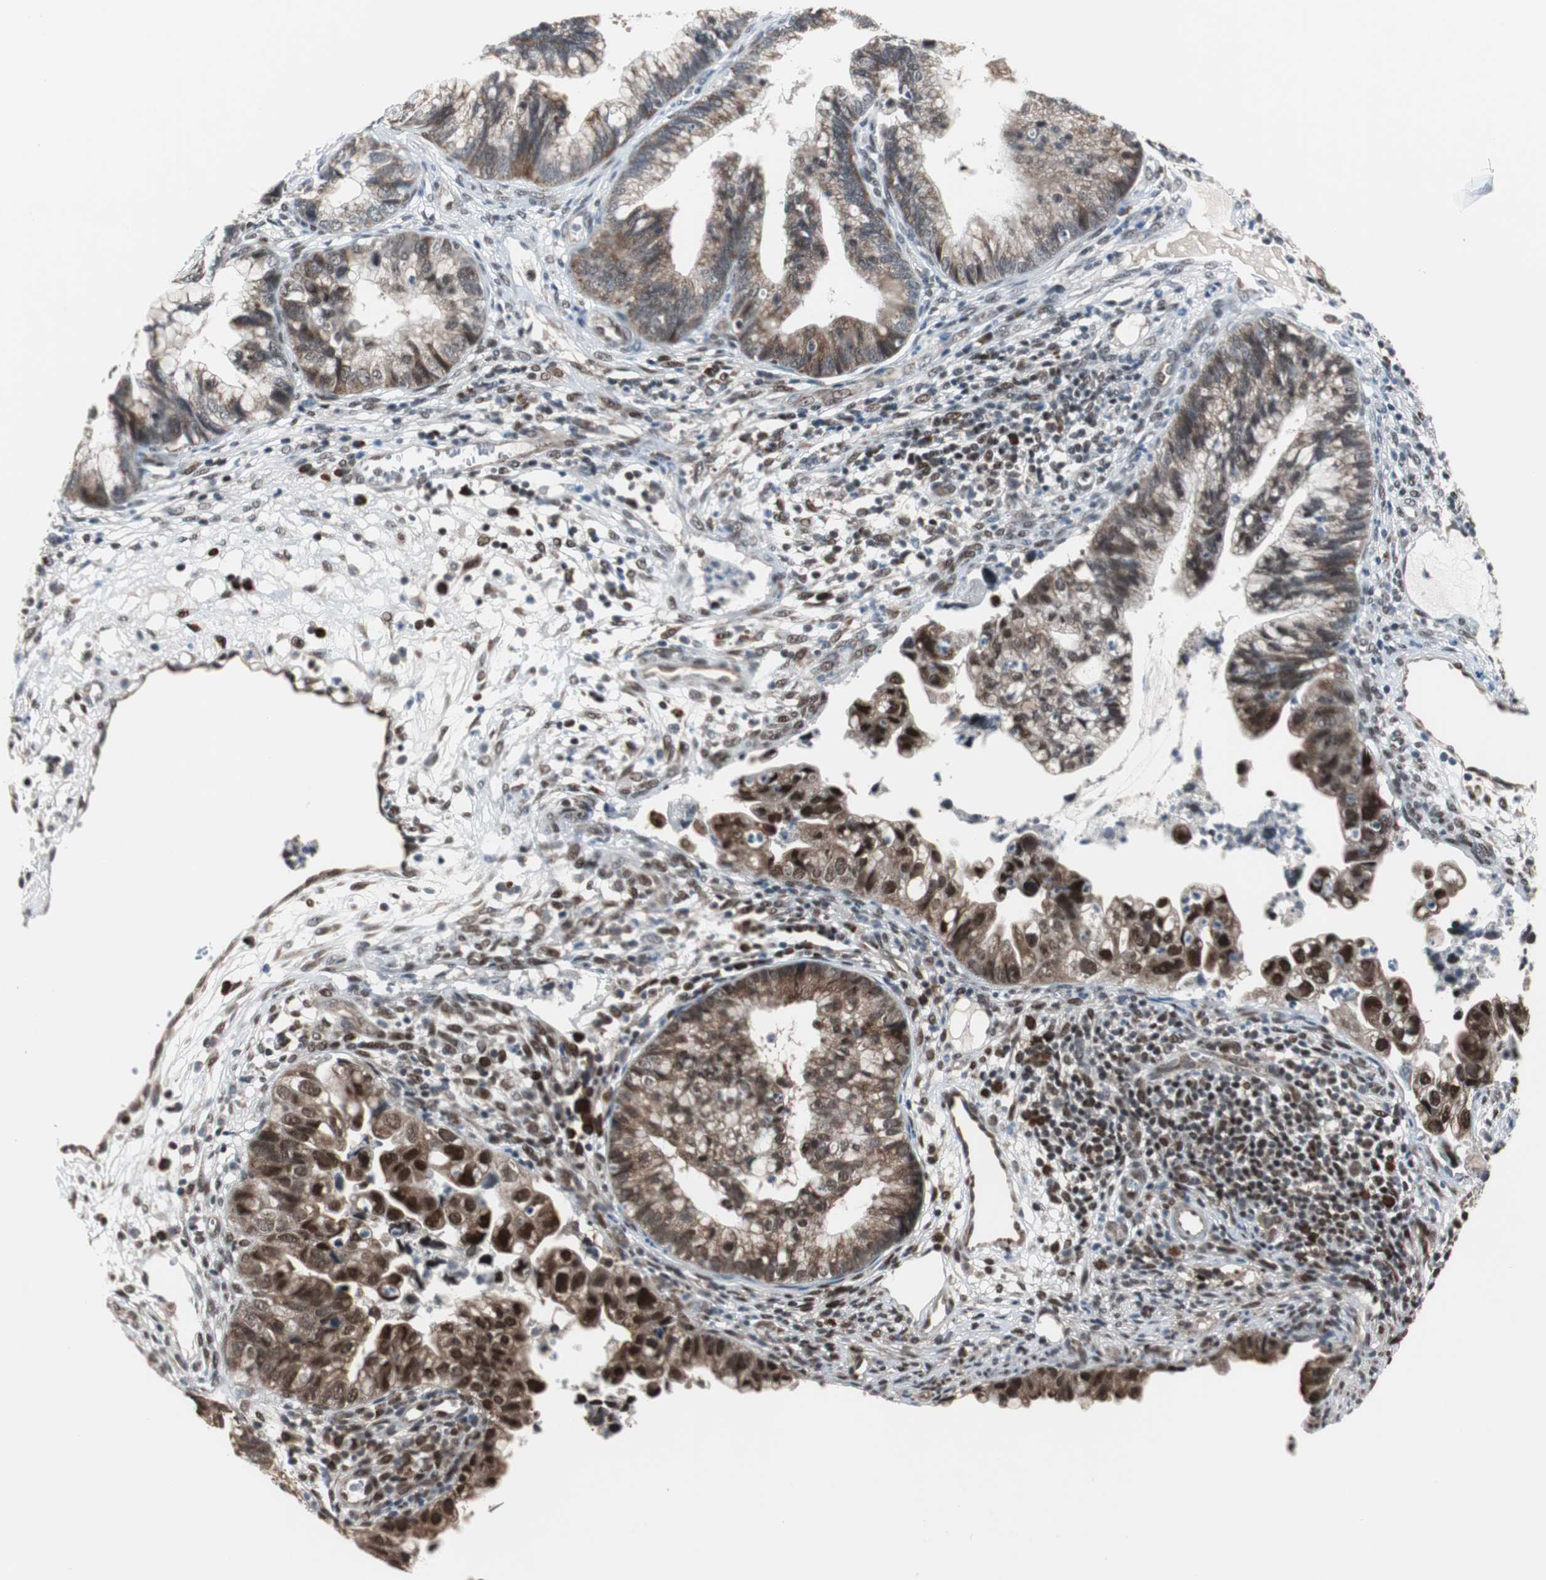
{"staining": {"intensity": "strong", "quantity": "25%-75%", "location": "cytoplasmic/membranous,nuclear"}, "tissue": "cervical cancer", "cell_type": "Tumor cells", "image_type": "cancer", "snomed": [{"axis": "morphology", "description": "Adenocarcinoma, NOS"}, {"axis": "topography", "description": "Cervix"}], "caption": "Cervical cancer (adenocarcinoma) was stained to show a protein in brown. There is high levels of strong cytoplasmic/membranous and nuclear expression in about 25%-75% of tumor cells.", "gene": "ZHX2", "patient": {"sex": "female", "age": 44}}